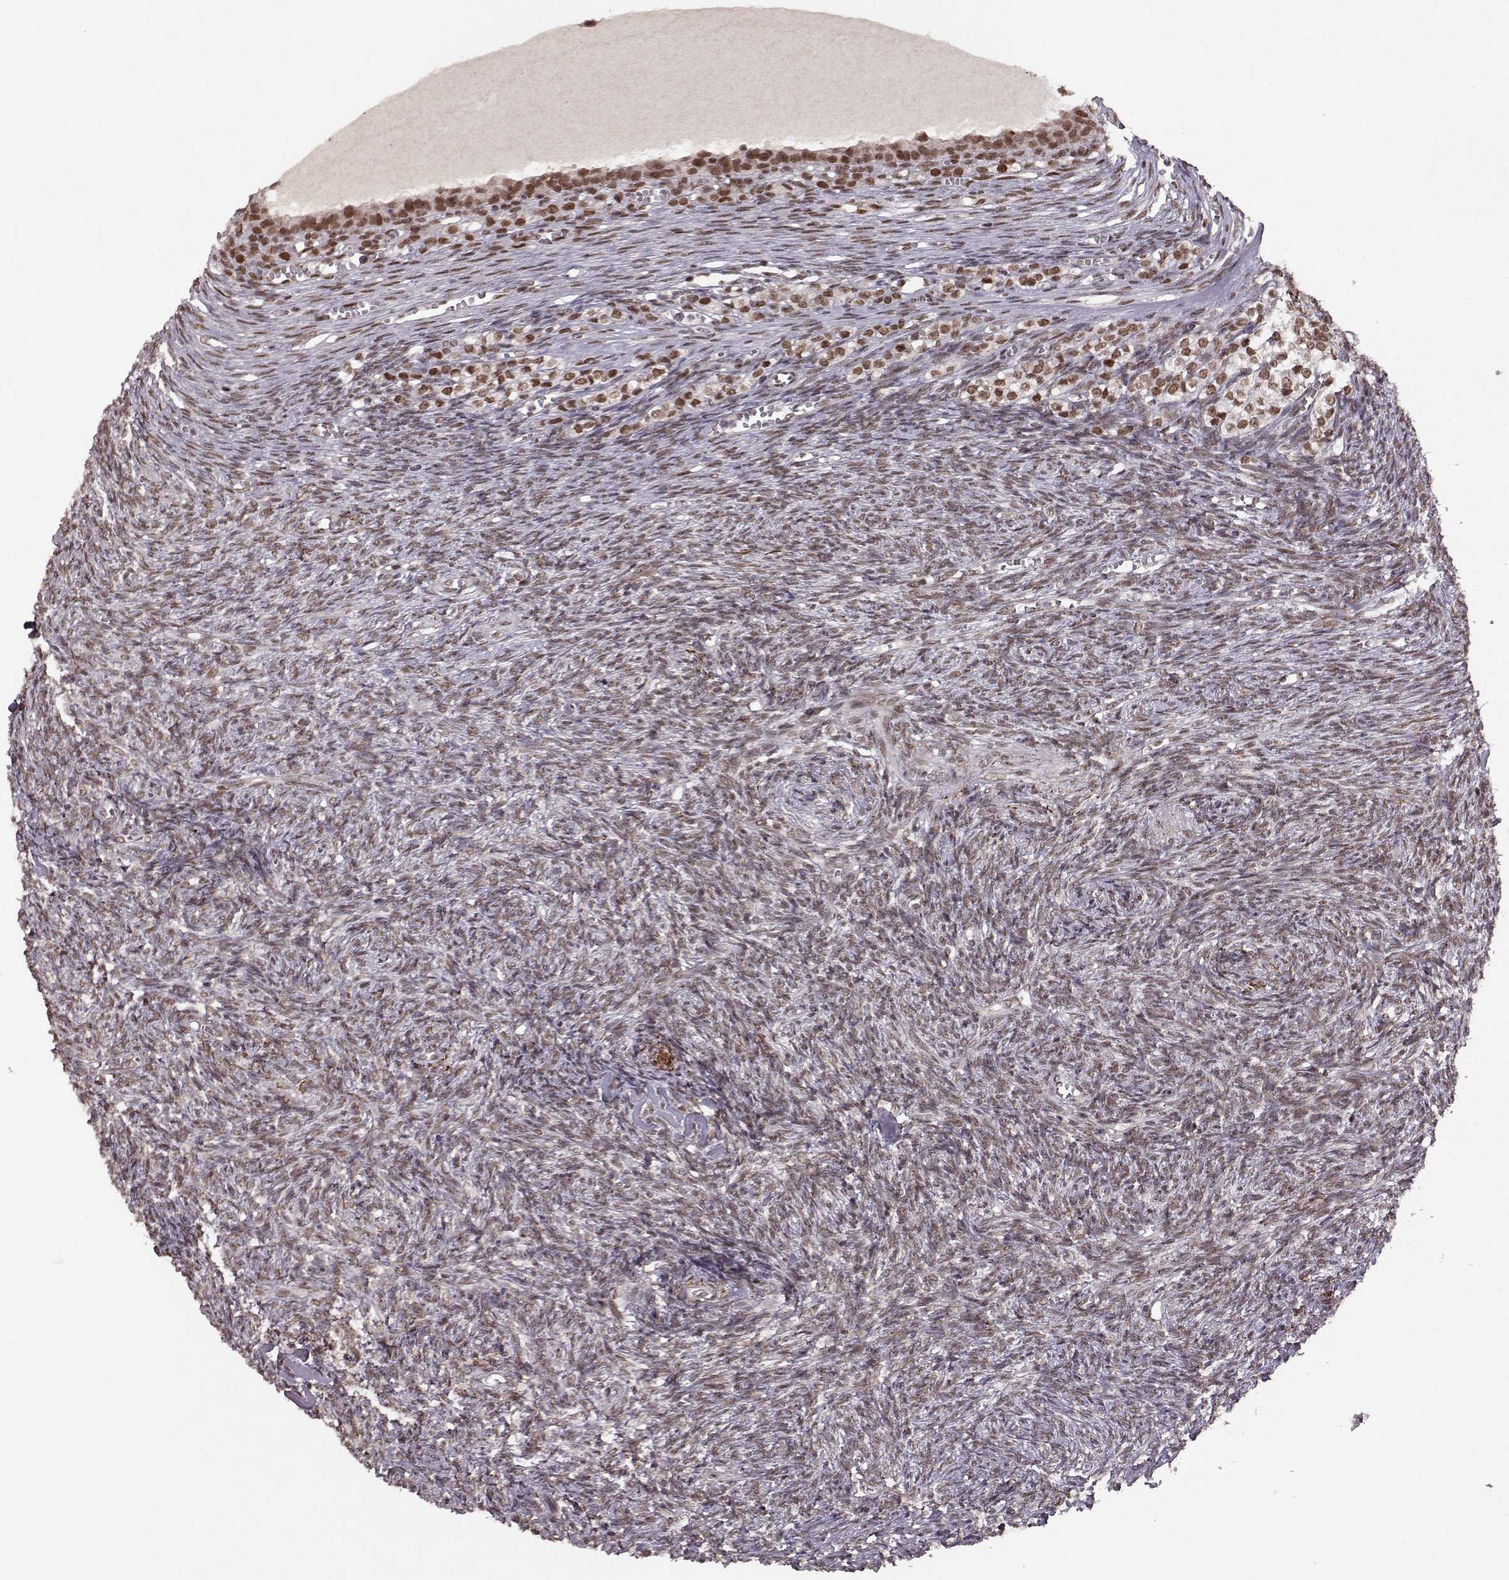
{"staining": {"intensity": "moderate", "quantity": ">75%", "location": "nuclear"}, "tissue": "ovary", "cell_type": "Follicle cells", "image_type": "normal", "snomed": [{"axis": "morphology", "description": "Normal tissue, NOS"}, {"axis": "topography", "description": "Ovary"}], "caption": "Brown immunohistochemical staining in unremarkable ovary demonstrates moderate nuclear expression in approximately >75% of follicle cells.", "gene": "RRAGD", "patient": {"sex": "female", "age": 43}}